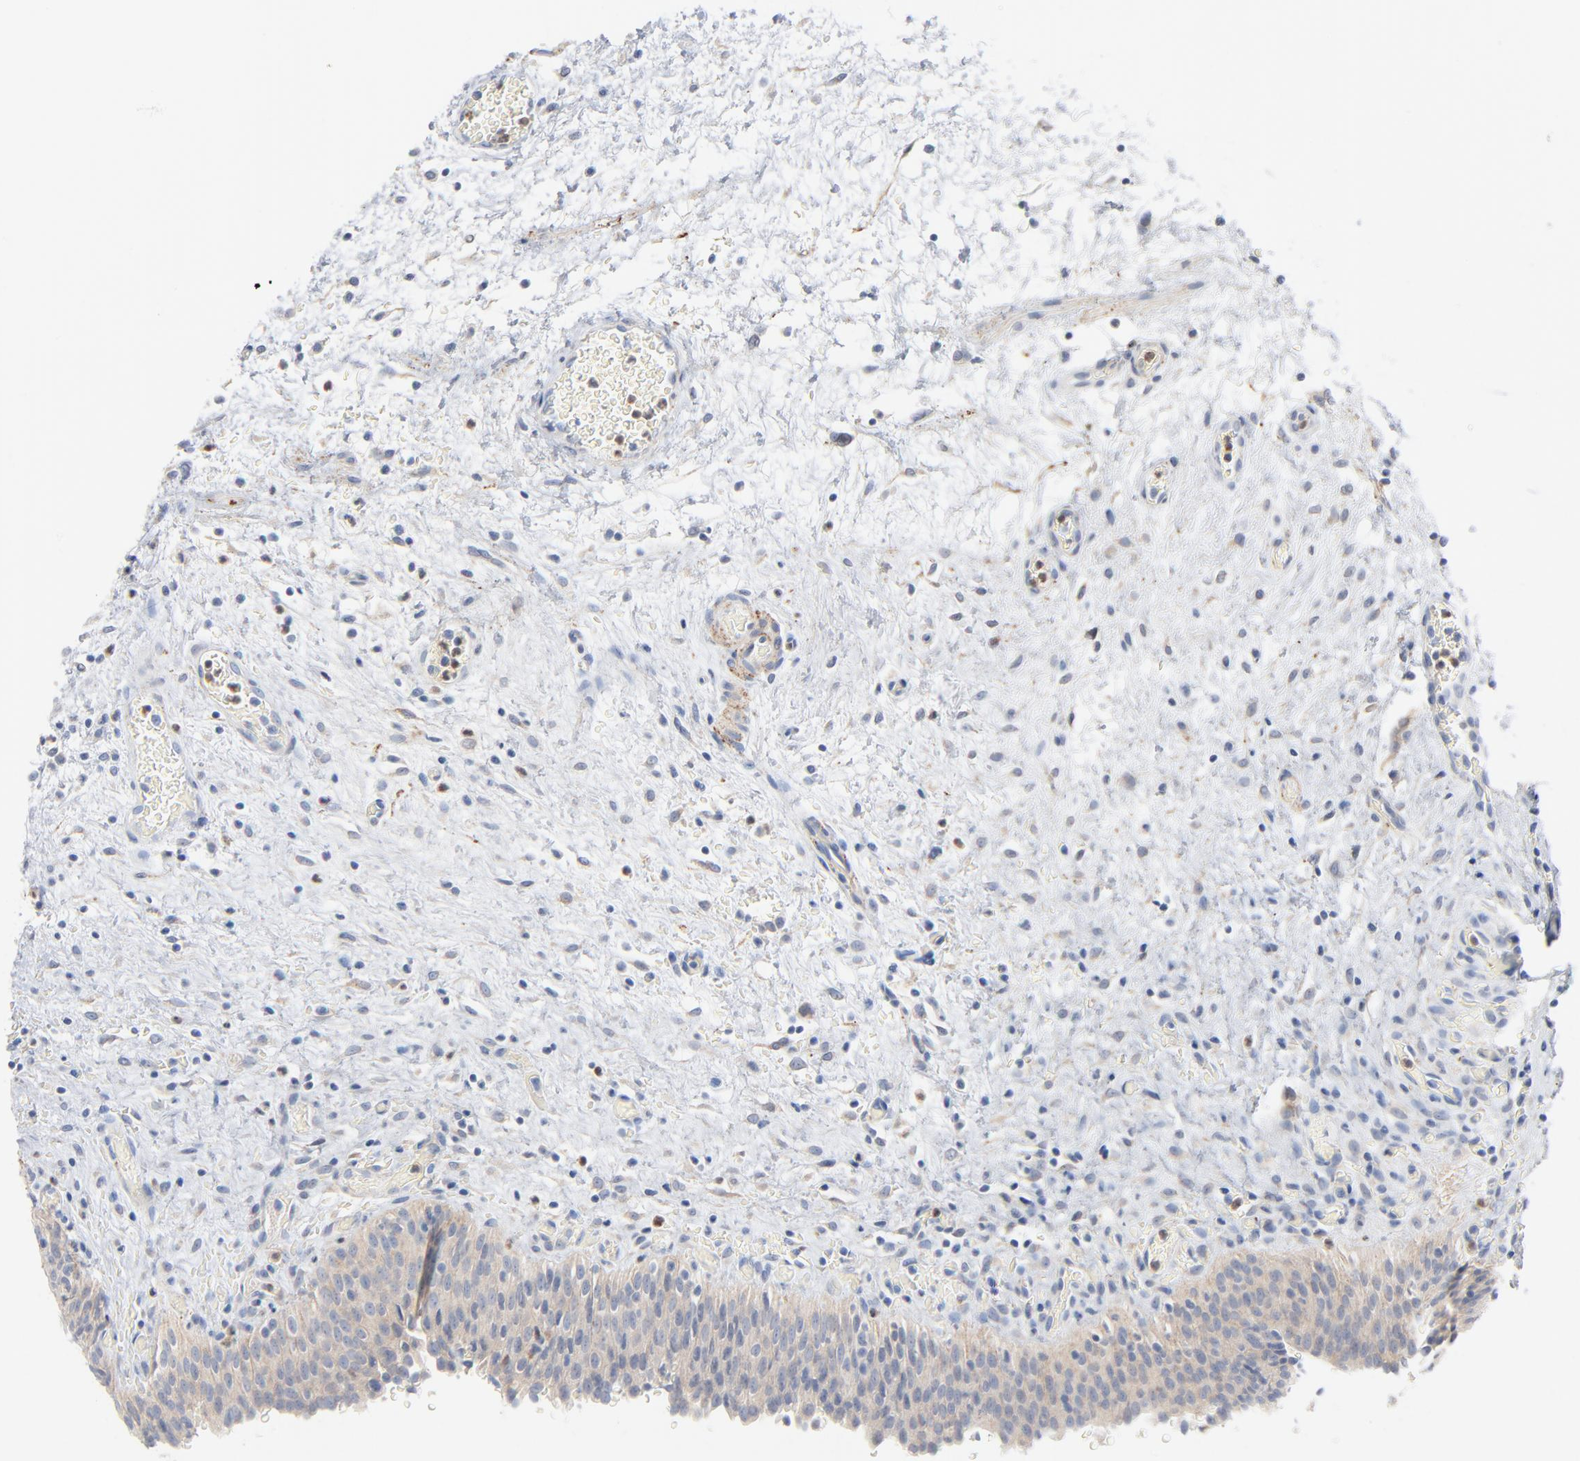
{"staining": {"intensity": "negative", "quantity": "none", "location": "none"}, "tissue": "urinary bladder", "cell_type": "Urothelial cells", "image_type": "normal", "snomed": [{"axis": "morphology", "description": "Normal tissue, NOS"}, {"axis": "topography", "description": "Urinary bladder"}], "caption": "This is an immunohistochemistry photomicrograph of benign human urinary bladder. There is no positivity in urothelial cells.", "gene": "IFT43", "patient": {"sex": "male", "age": 51}}